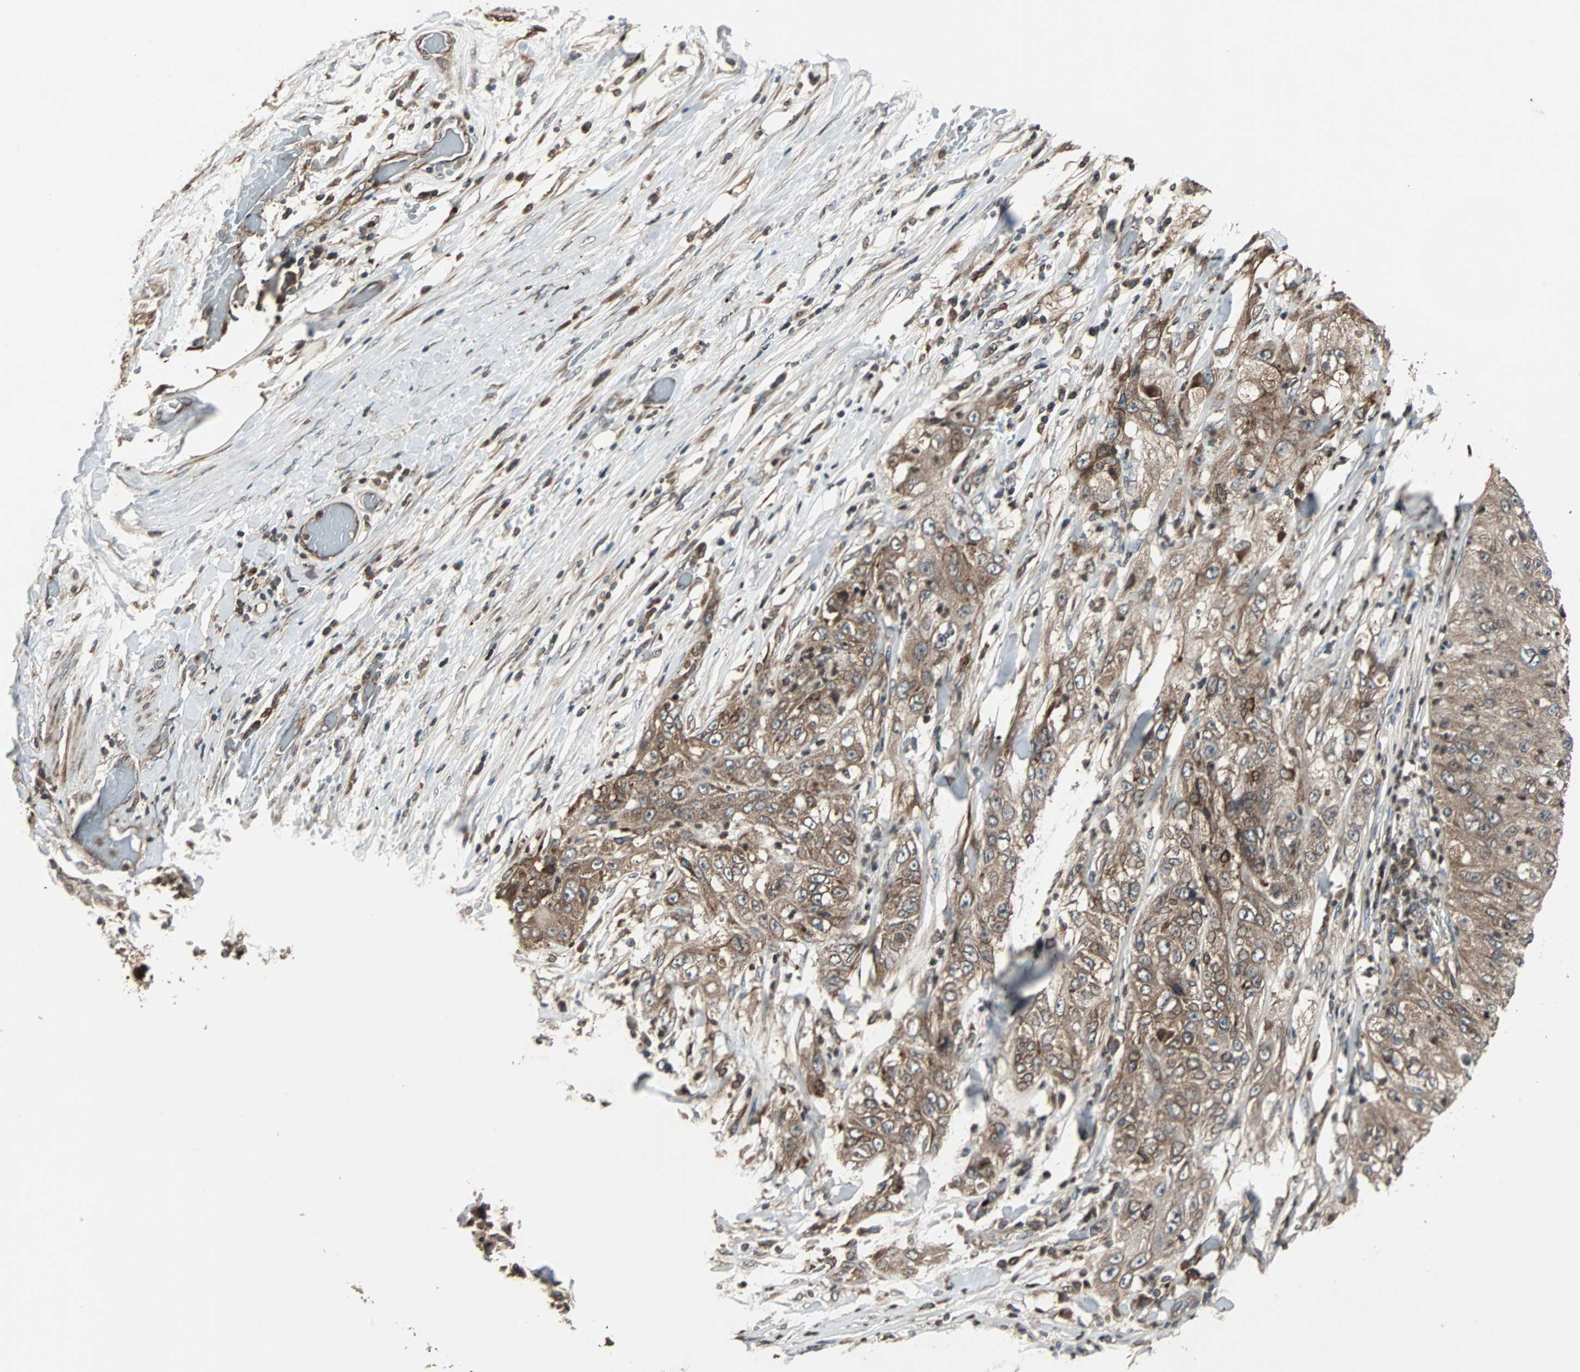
{"staining": {"intensity": "moderate", "quantity": ">75%", "location": "cytoplasmic/membranous"}, "tissue": "lung cancer", "cell_type": "Tumor cells", "image_type": "cancer", "snomed": [{"axis": "morphology", "description": "Inflammation, NOS"}, {"axis": "morphology", "description": "Squamous cell carcinoma, NOS"}, {"axis": "topography", "description": "Lymph node"}, {"axis": "topography", "description": "Soft tissue"}, {"axis": "topography", "description": "Lung"}], "caption": "A medium amount of moderate cytoplasmic/membranous staining is appreciated in about >75% of tumor cells in lung squamous cell carcinoma tissue.", "gene": "RAB7A", "patient": {"sex": "male", "age": 66}}